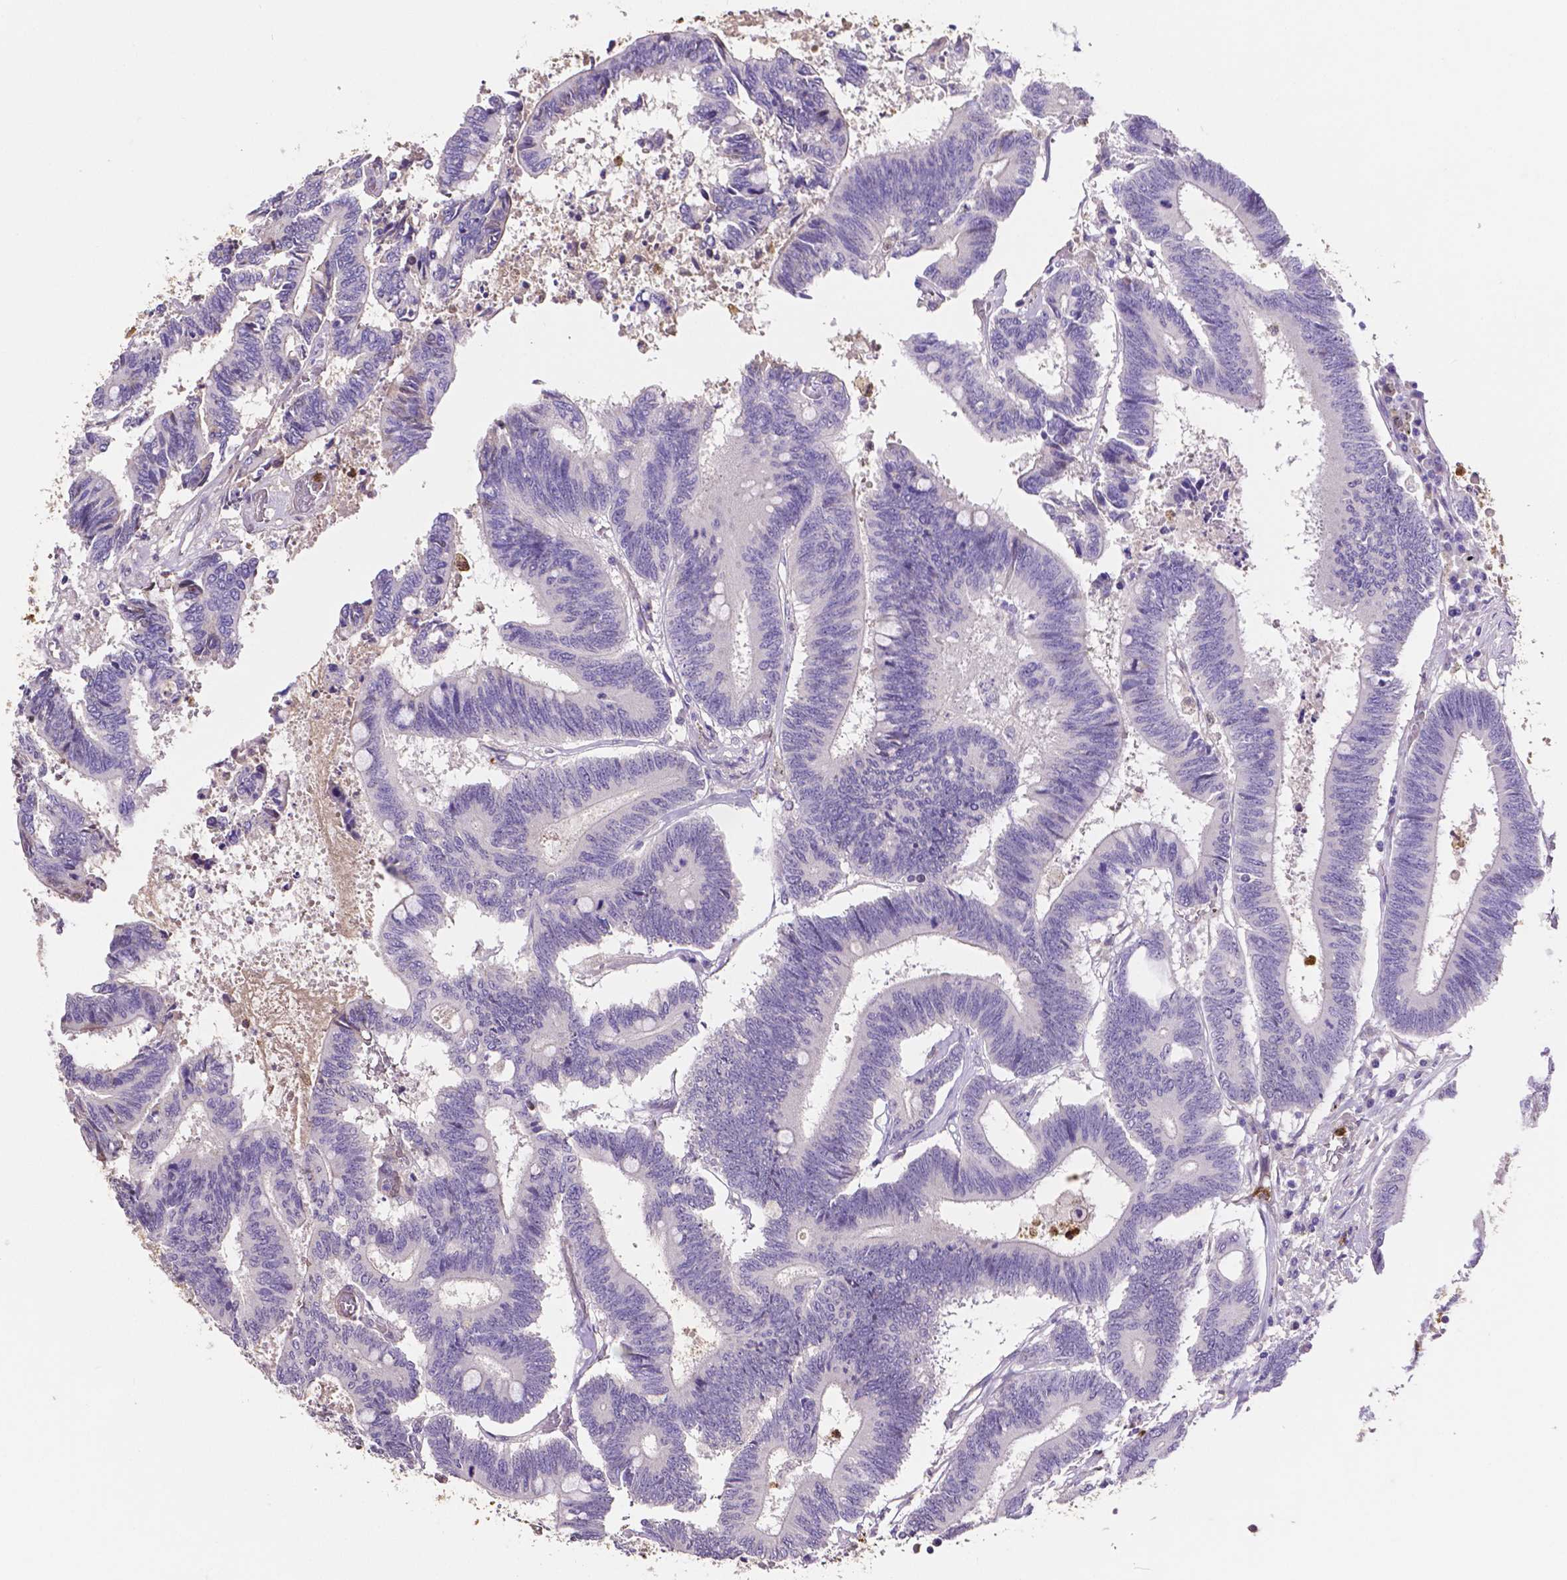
{"staining": {"intensity": "negative", "quantity": "none", "location": "none"}, "tissue": "colorectal cancer", "cell_type": "Tumor cells", "image_type": "cancer", "snomed": [{"axis": "morphology", "description": "Adenocarcinoma, NOS"}, {"axis": "topography", "description": "Rectum"}], "caption": "This is an IHC histopathology image of colorectal cancer (adenocarcinoma). There is no expression in tumor cells.", "gene": "MMP9", "patient": {"sex": "male", "age": 54}}